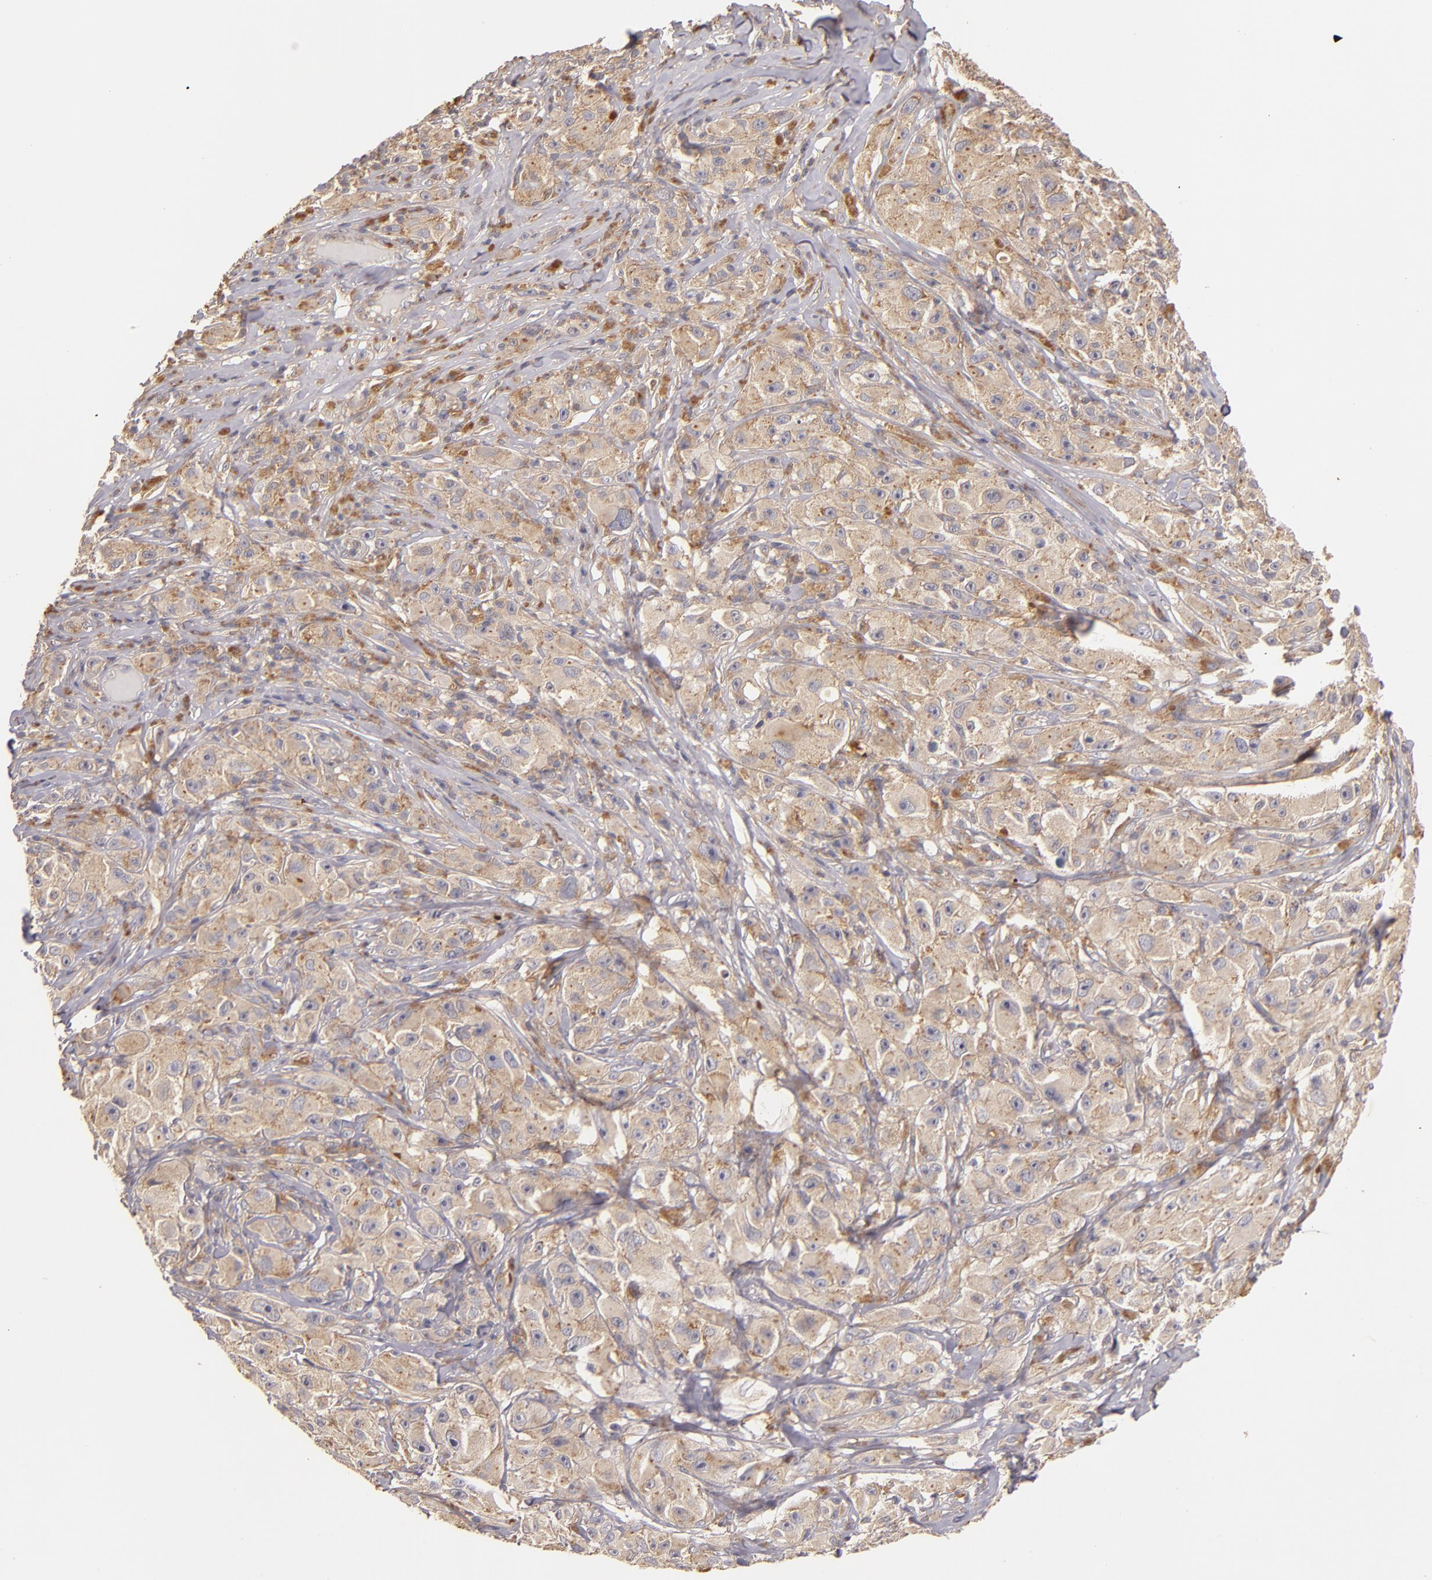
{"staining": {"intensity": "moderate", "quantity": "25%-75%", "location": "cytoplasmic/membranous"}, "tissue": "melanoma", "cell_type": "Tumor cells", "image_type": "cancer", "snomed": [{"axis": "morphology", "description": "Malignant melanoma, NOS"}, {"axis": "topography", "description": "Skin"}], "caption": "A histopathology image showing moderate cytoplasmic/membranous staining in approximately 25%-75% of tumor cells in melanoma, as visualized by brown immunohistochemical staining.", "gene": "UPF3B", "patient": {"sex": "male", "age": 56}}